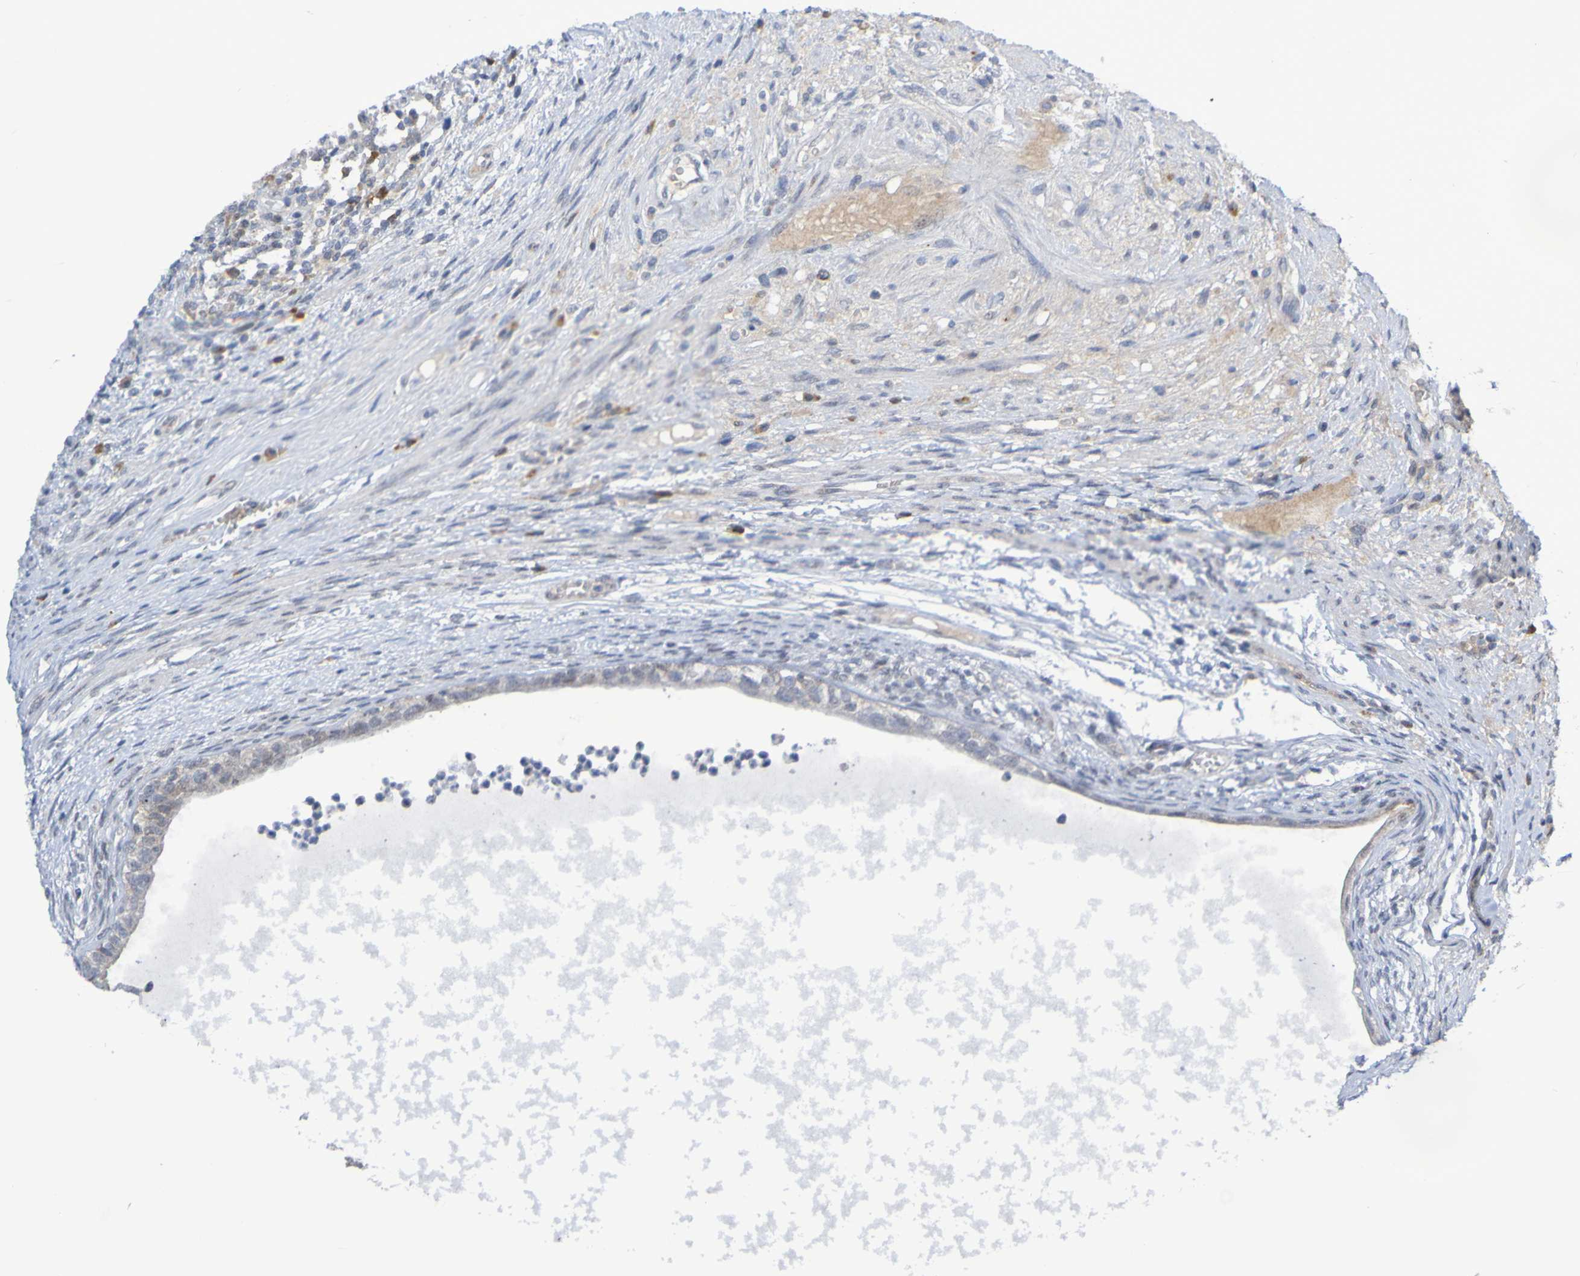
{"staining": {"intensity": "negative", "quantity": "none", "location": "none"}, "tissue": "testis cancer", "cell_type": "Tumor cells", "image_type": "cancer", "snomed": [{"axis": "morphology", "description": "Carcinoma, Embryonal, NOS"}, {"axis": "topography", "description": "Testis"}], "caption": "The image exhibits no significant expression in tumor cells of testis cancer.", "gene": "ITLN1", "patient": {"sex": "male", "age": 26}}